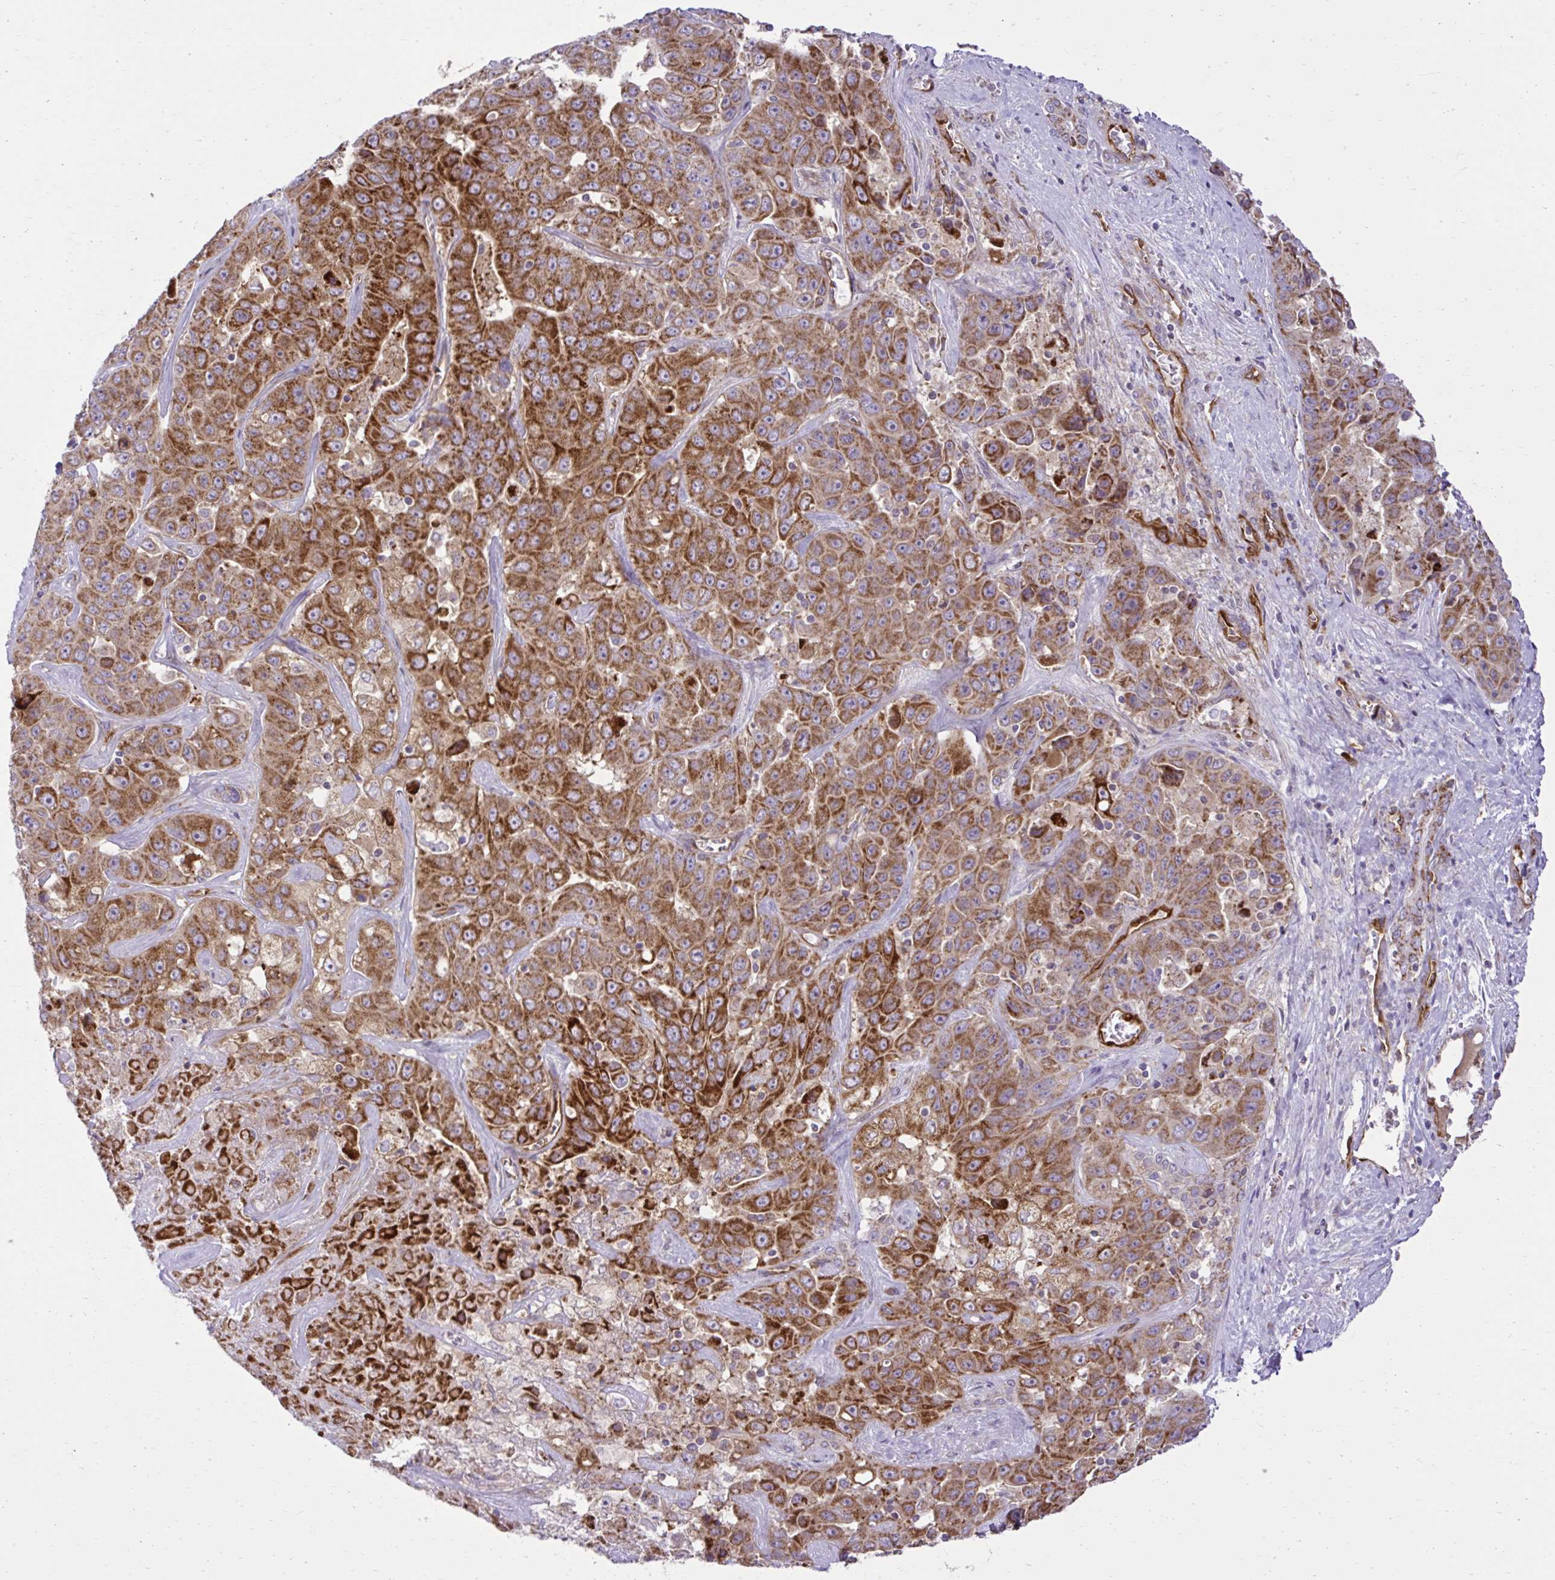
{"staining": {"intensity": "moderate", "quantity": ">75%", "location": "cytoplasmic/membranous"}, "tissue": "liver cancer", "cell_type": "Tumor cells", "image_type": "cancer", "snomed": [{"axis": "morphology", "description": "Cholangiocarcinoma"}, {"axis": "topography", "description": "Liver"}], "caption": "A micrograph showing moderate cytoplasmic/membranous positivity in approximately >75% of tumor cells in liver cholangiocarcinoma, as visualized by brown immunohistochemical staining.", "gene": "LIMS1", "patient": {"sex": "female", "age": 52}}